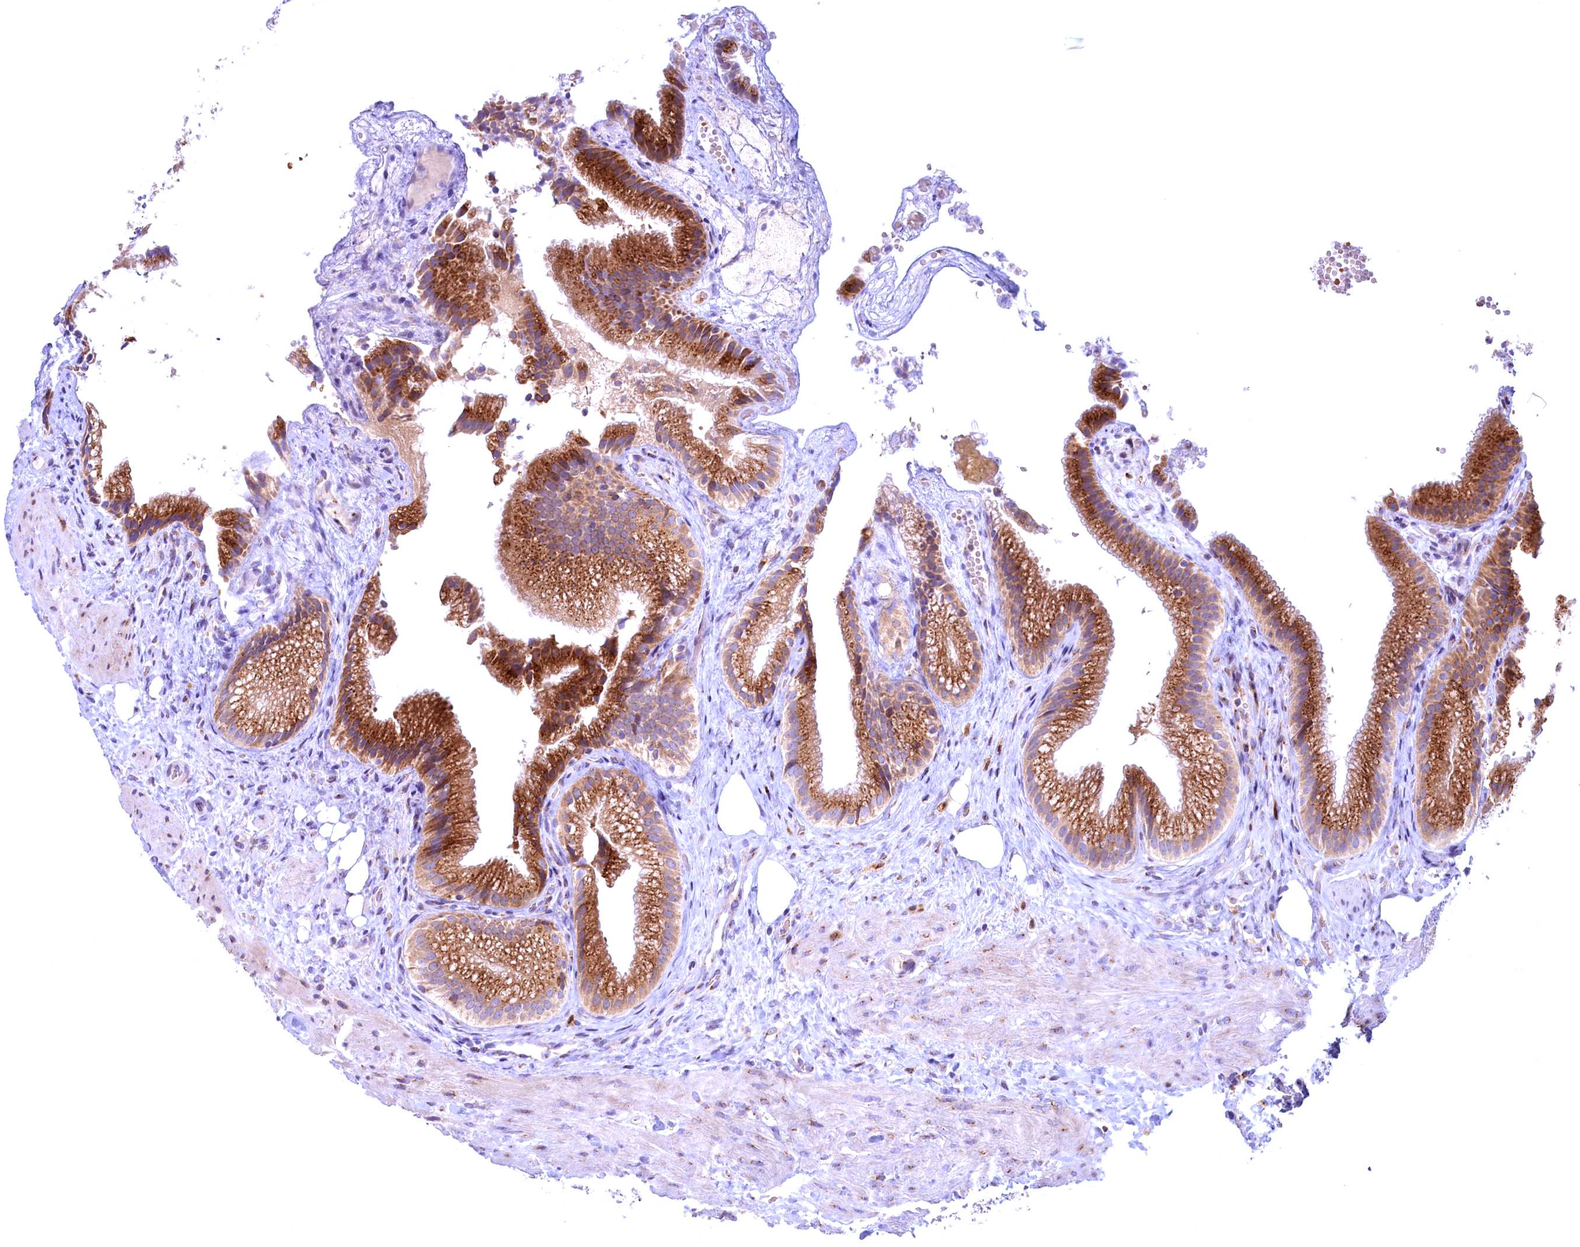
{"staining": {"intensity": "strong", "quantity": ">75%", "location": "cytoplasmic/membranous"}, "tissue": "gallbladder", "cell_type": "Glandular cells", "image_type": "normal", "snomed": [{"axis": "morphology", "description": "Normal tissue, NOS"}, {"axis": "morphology", "description": "Inflammation, NOS"}, {"axis": "topography", "description": "Gallbladder"}], "caption": "Immunohistochemistry of benign gallbladder exhibits high levels of strong cytoplasmic/membranous expression in approximately >75% of glandular cells.", "gene": "BLVRB", "patient": {"sex": "male", "age": 51}}